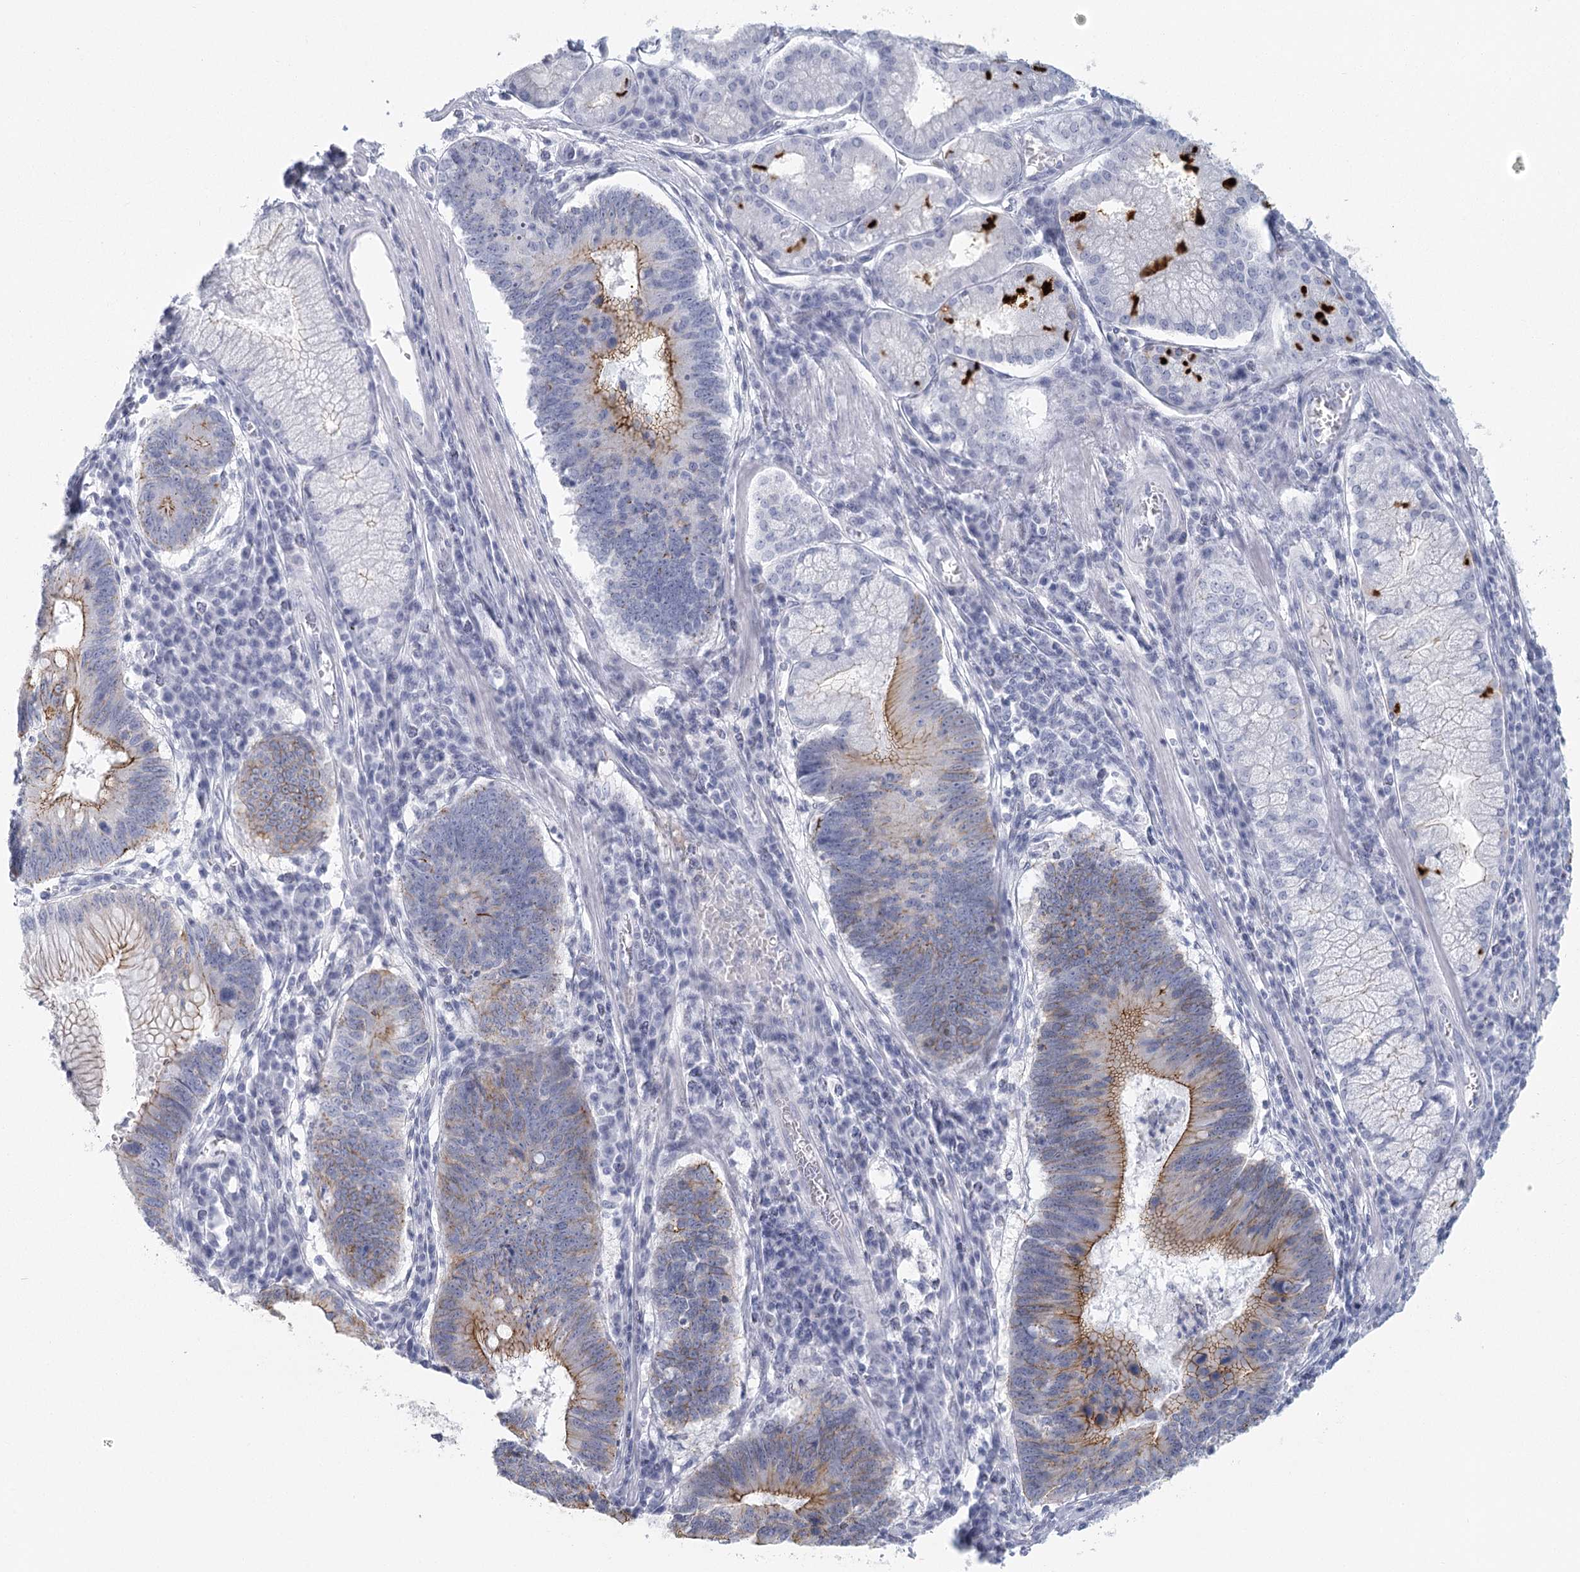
{"staining": {"intensity": "moderate", "quantity": "25%-75%", "location": "cytoplasmic/membranous"}, "tissue": "stomach cancer", "cell_type": "Tumor cells", "image_type": "cancer", "snomed": [{"axis": "morphology", "description": "Adenocarcinoma, NOS"}, {"axis": "topography", "description": "Stomach"}], "caption": "Immunohistochemistry (IHC) image of human adenocarcinoma (stomach) stained for a protein (brown), which demonstrates medium levels of moderate cytoplasmic/membranous staining in approximately 25%-75% of tumor cells.", "gene": "WNT8B", "patient": {"sex": "male", "age": 59}}